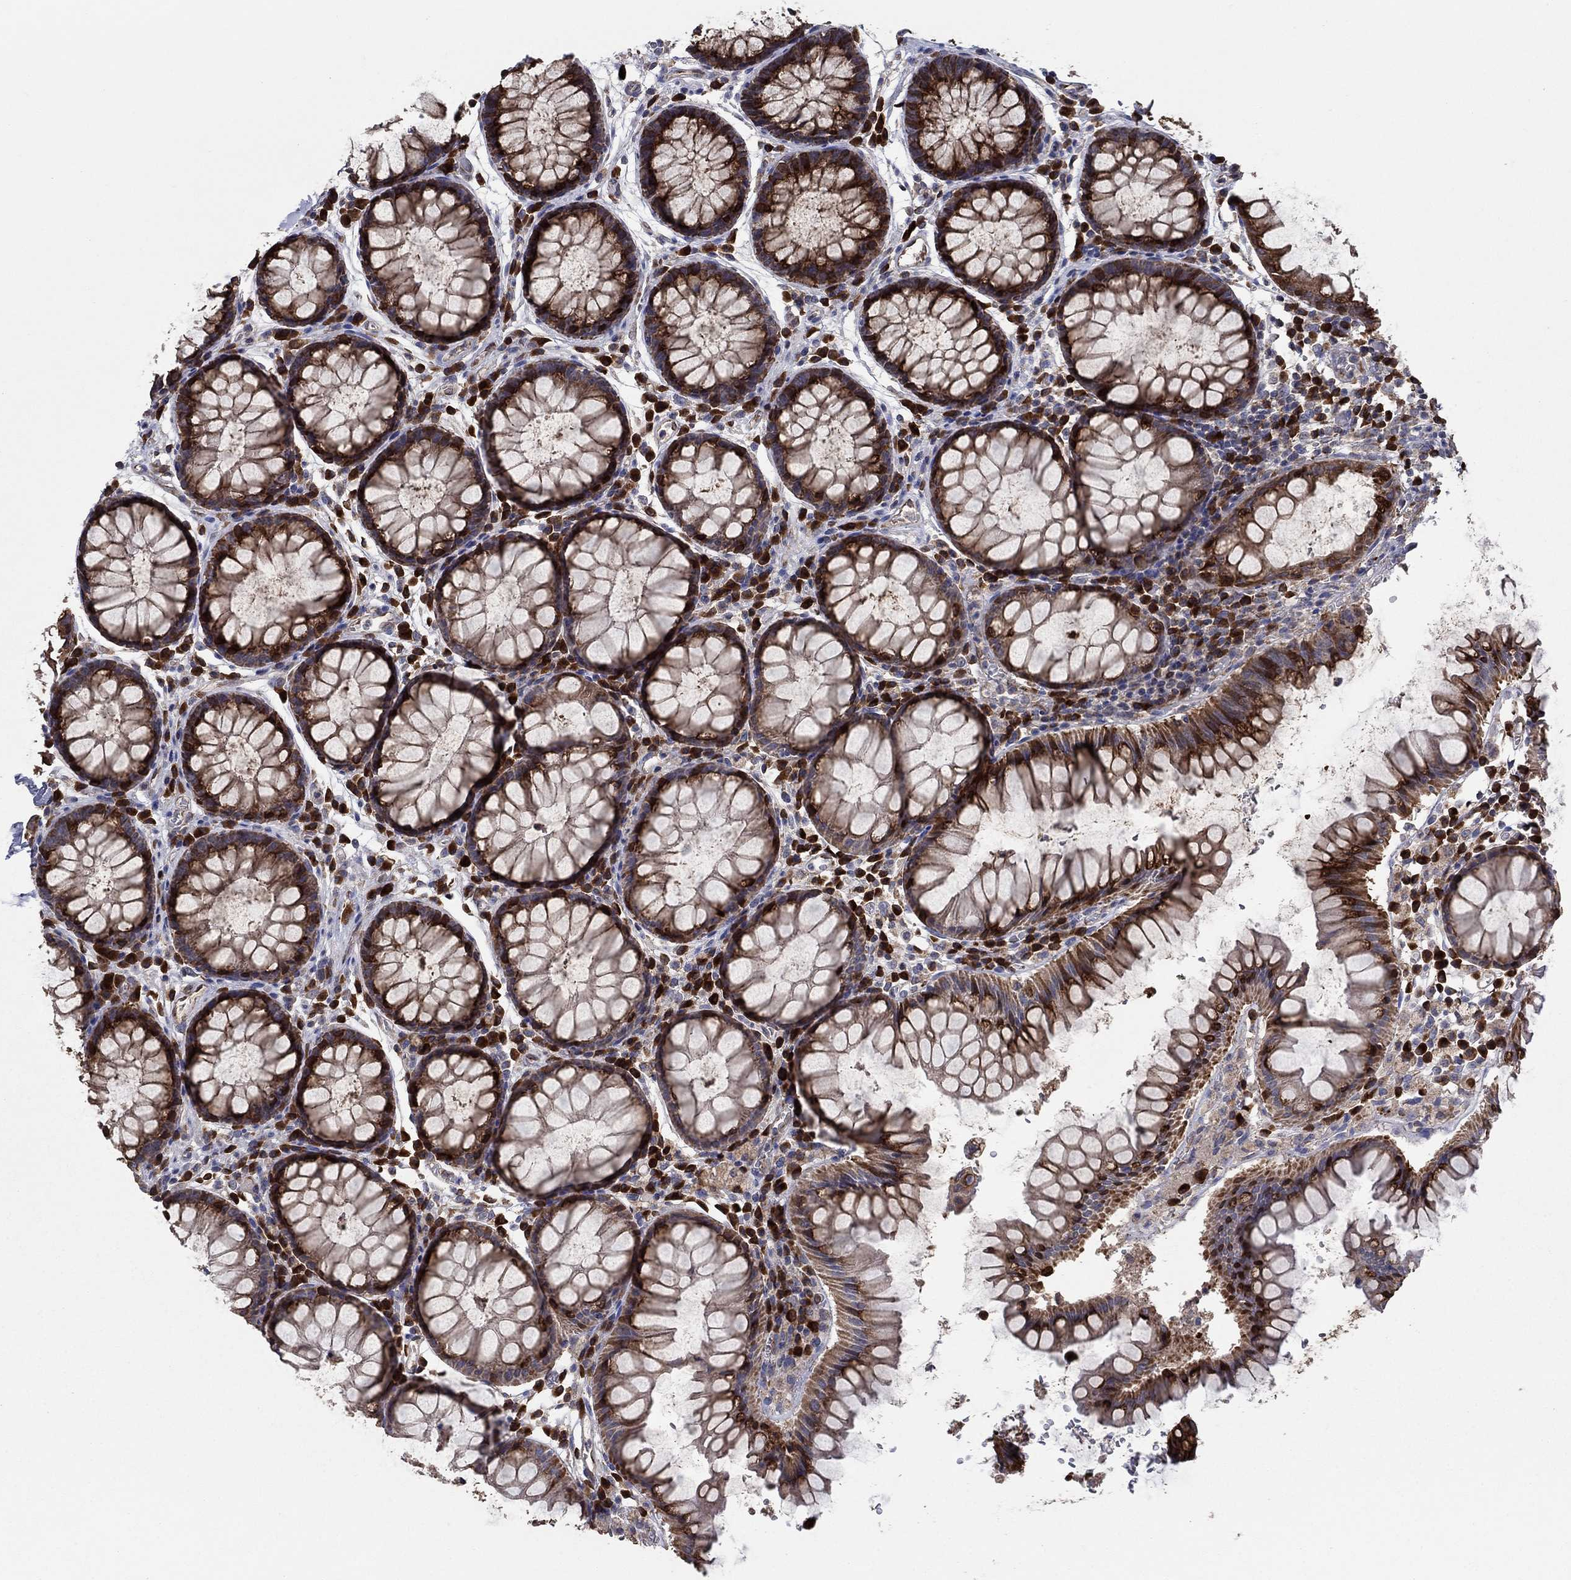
{"staining": {"intensity": "moderate", "quantity": ">75%", "location": "cytoplasmic/membranous"}, "tissue": "rectum", "cell_type": "Glandular cells", "image_type": "normal", "snomed": [{"axis": "morphology", "description": "Normal tissue, NOS"}, {"axis": "topography", "description": "Rectum"}], "caption": "Brown immunohistochemical staining in unremarkable human rectum demonstrates moderate cytoplasmic/membranous positivity in about >75% of glandular cells.", "gene": "HID1", "patient": {"sex": "female", "age": 68}}